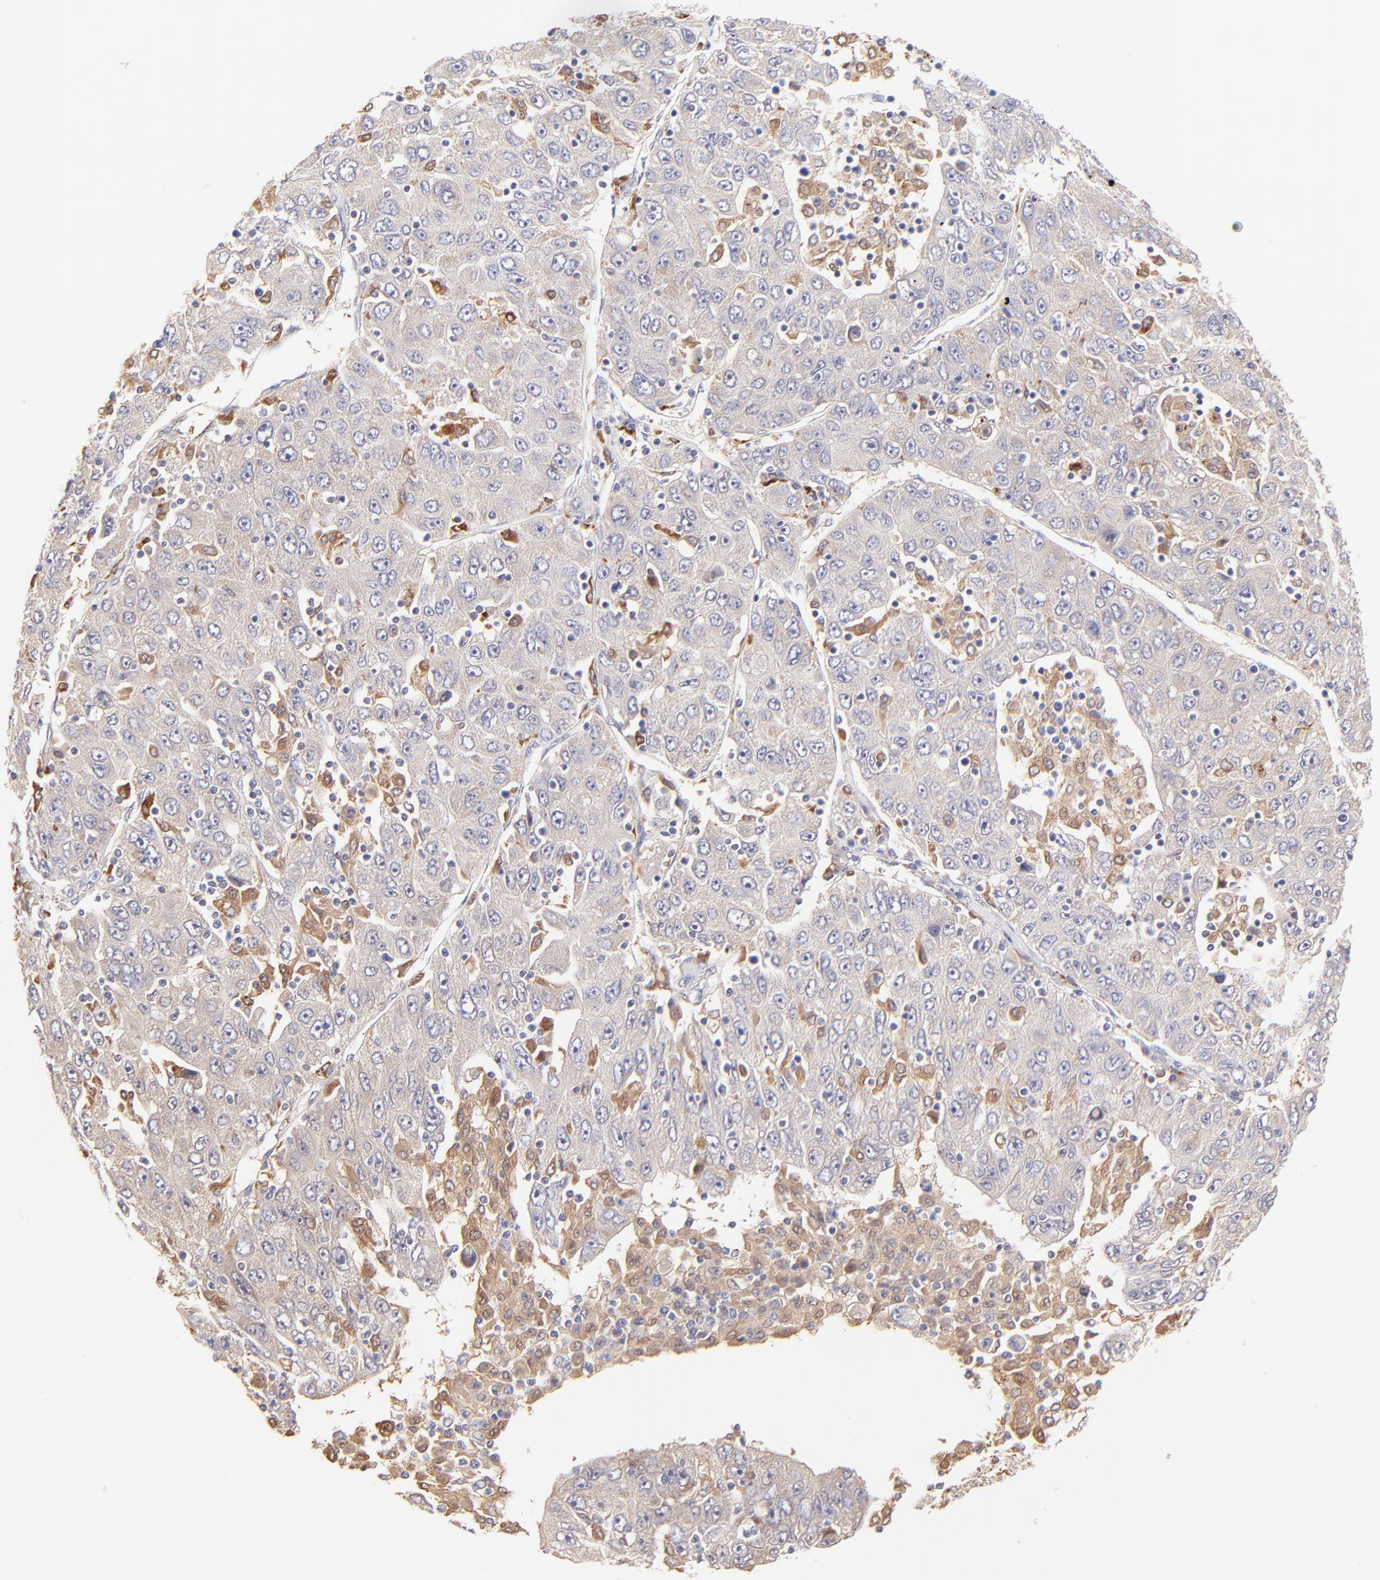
{"staining": {"intensity": "weak", "quantity": ">75%", "location": "cytoplasmic/membranous"}, "tissue": "liver cancer", "cell_type": "Tumor cells", "image_type": "cancer", "snomed": [{"axis": "morphology", "description": "Carcinoma, Hepatocellular, NOS"}, {"axis": "topography", "description": "Liver"}], "caption": "An immunohistochemistry image of neoplastic tissue is shown. Protein staining in brown highlights weak cytoplasmic/membranous positivity in liver cancer within tumor cells. (DAB IHC with brightfield microscopy, high magnification).", "gene": "HYAL1", "patient": {"sex": "male", "age": 49}}